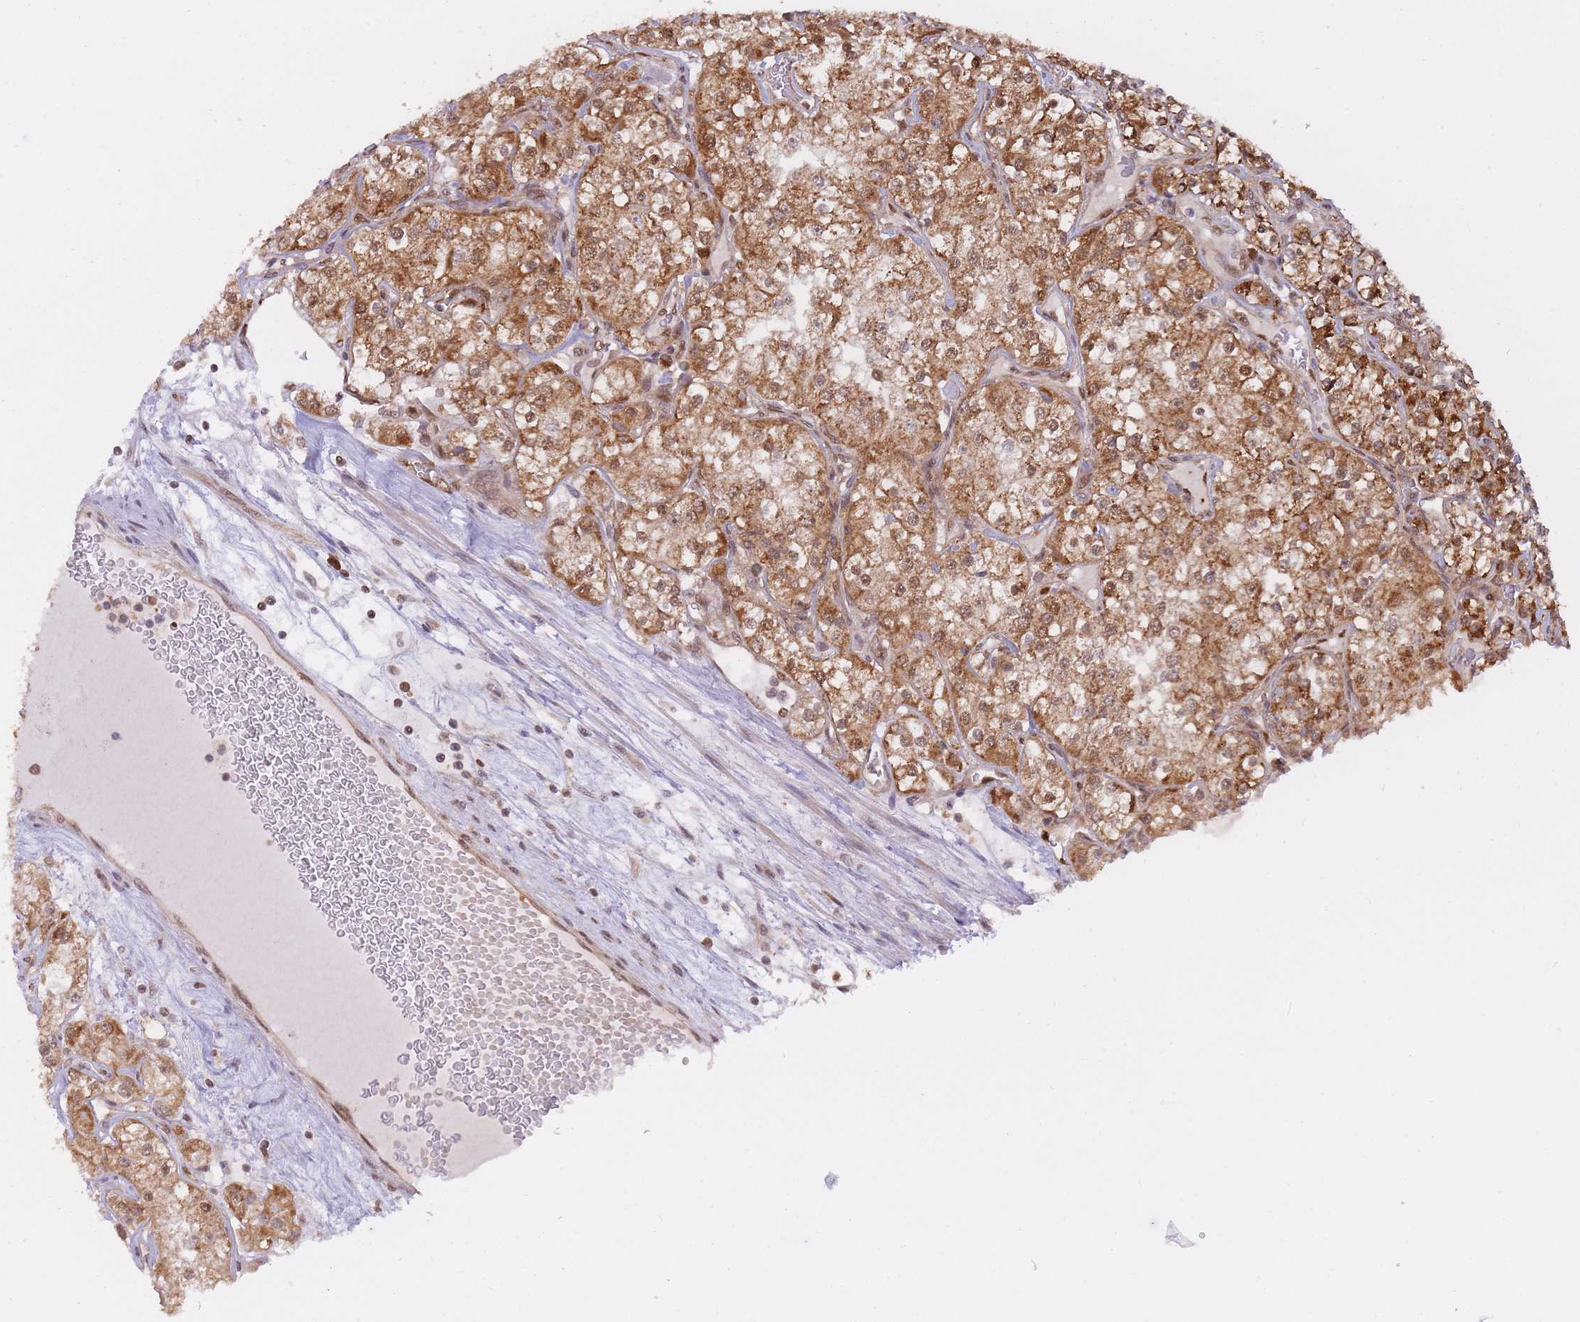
{"staining": {"intensity": "moderate", "quantity": ">75%", "location": "cytoplasmic/membranous"}, "tissue": "renal cancer", "cell_type": "Tumor cells", "image_type": "cancer", "snomed": [{"axis": "morphology", "description": "Adenocarcinoma, NOS"}, {"axis": "topography", "description": "Kidney"}], "caption": "Human adenocarcinoma (renal) stained for a protein (brown) displays moderate cytoplasmic/membranous positive expression in about >75% of tumor cells.", "gene": "NSFL1C", "patient": {"sex": "male", "age": 77}}